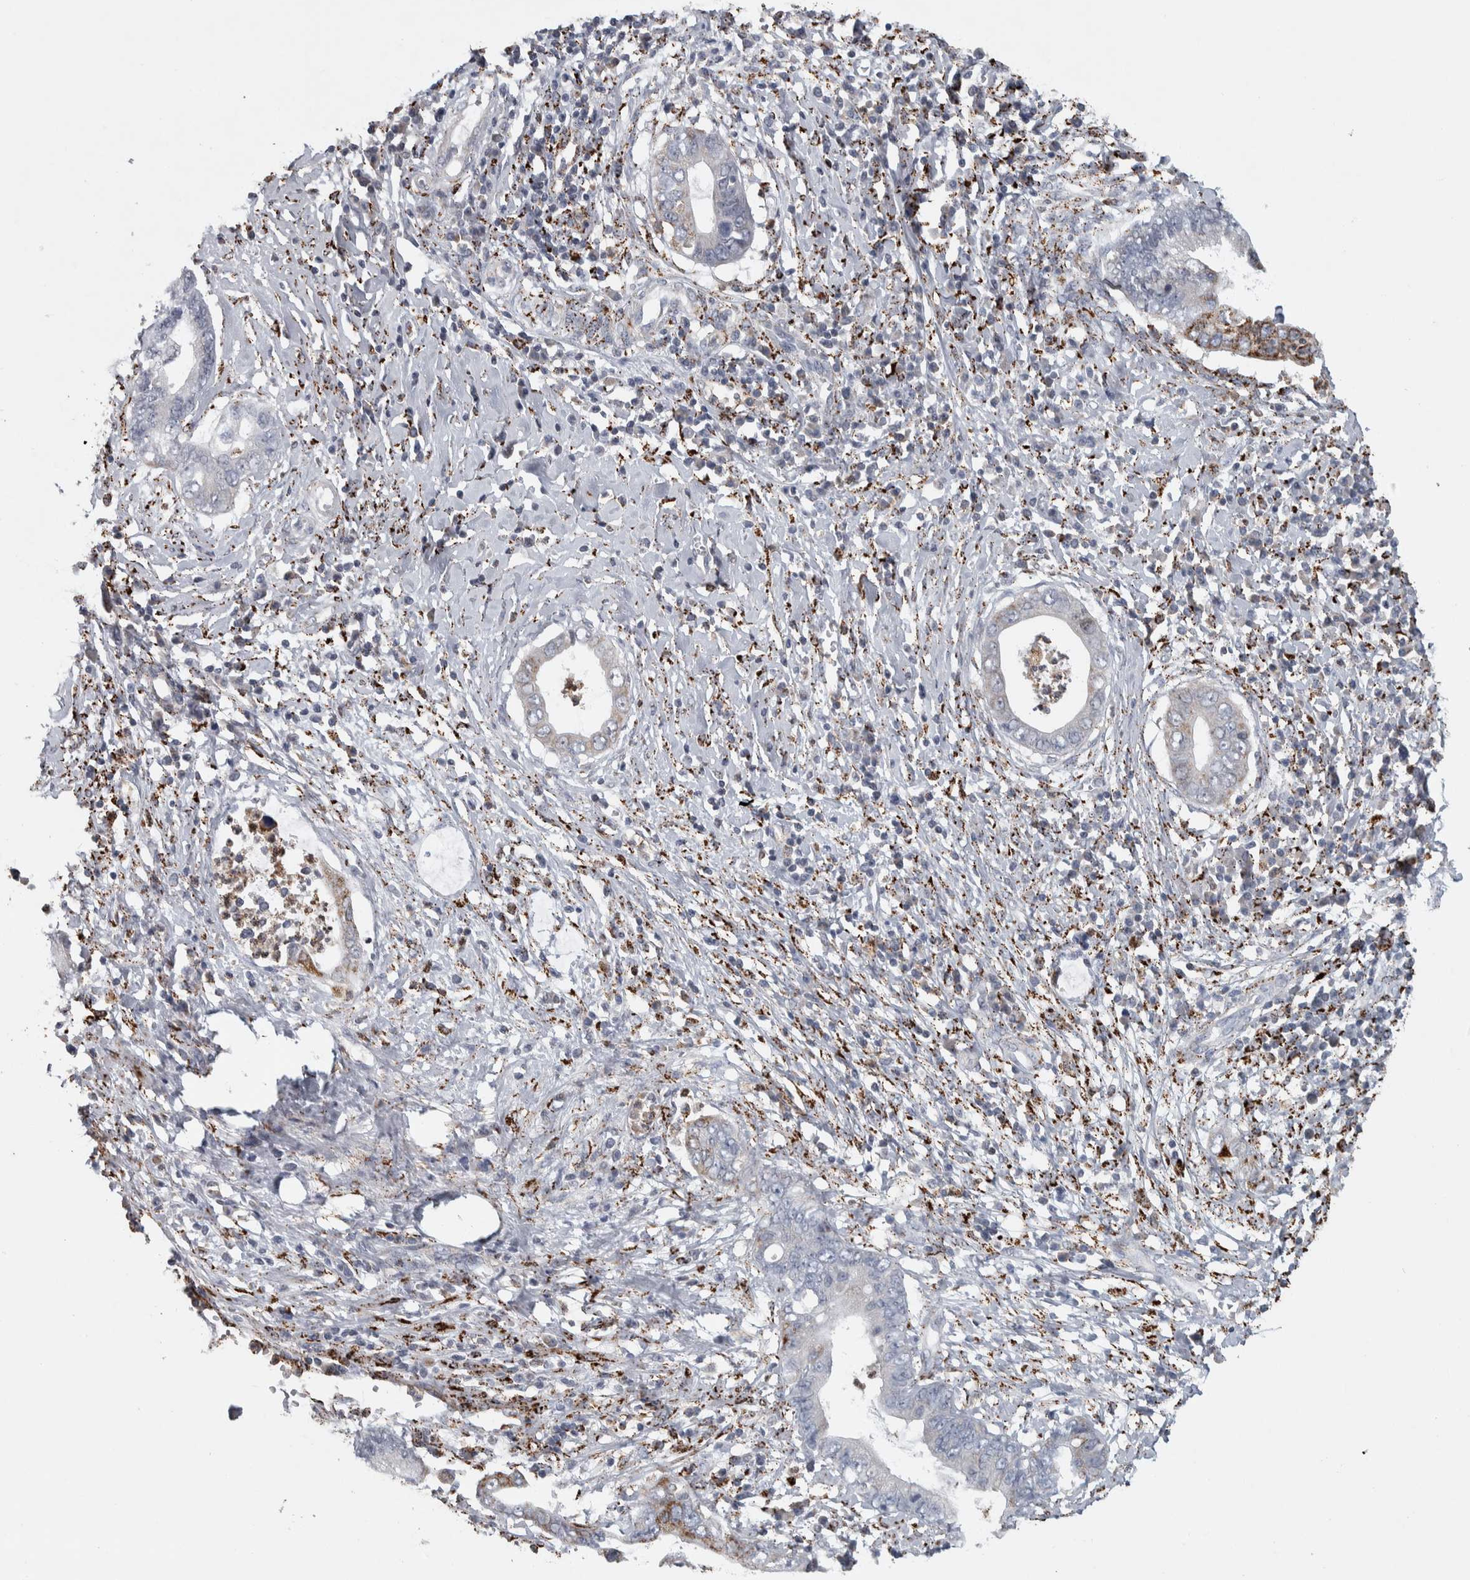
{"staining": {"intensity": "moderate", "quantity": "<25%", "location": "cytoplasmic/membranous"}, "tissue": "cervical cancer", "cell_type": "Tumor cells", "image_type": "cancer", "snomed": [{"axis": "morphology", "description": "Adenocarcinoma, NOS"}, {"axis": "topography", "description": "Cervix"}], "caption": "A high-resolution photomicrograph shows immunohistochemistry (IHC) staining of cervical cancer, which reveals moderate cytoplasmic/membranous positivity in about <25% of tumor cells.", "gene": "FAM78A", "patient": {"sex": "female", "age": 44}}